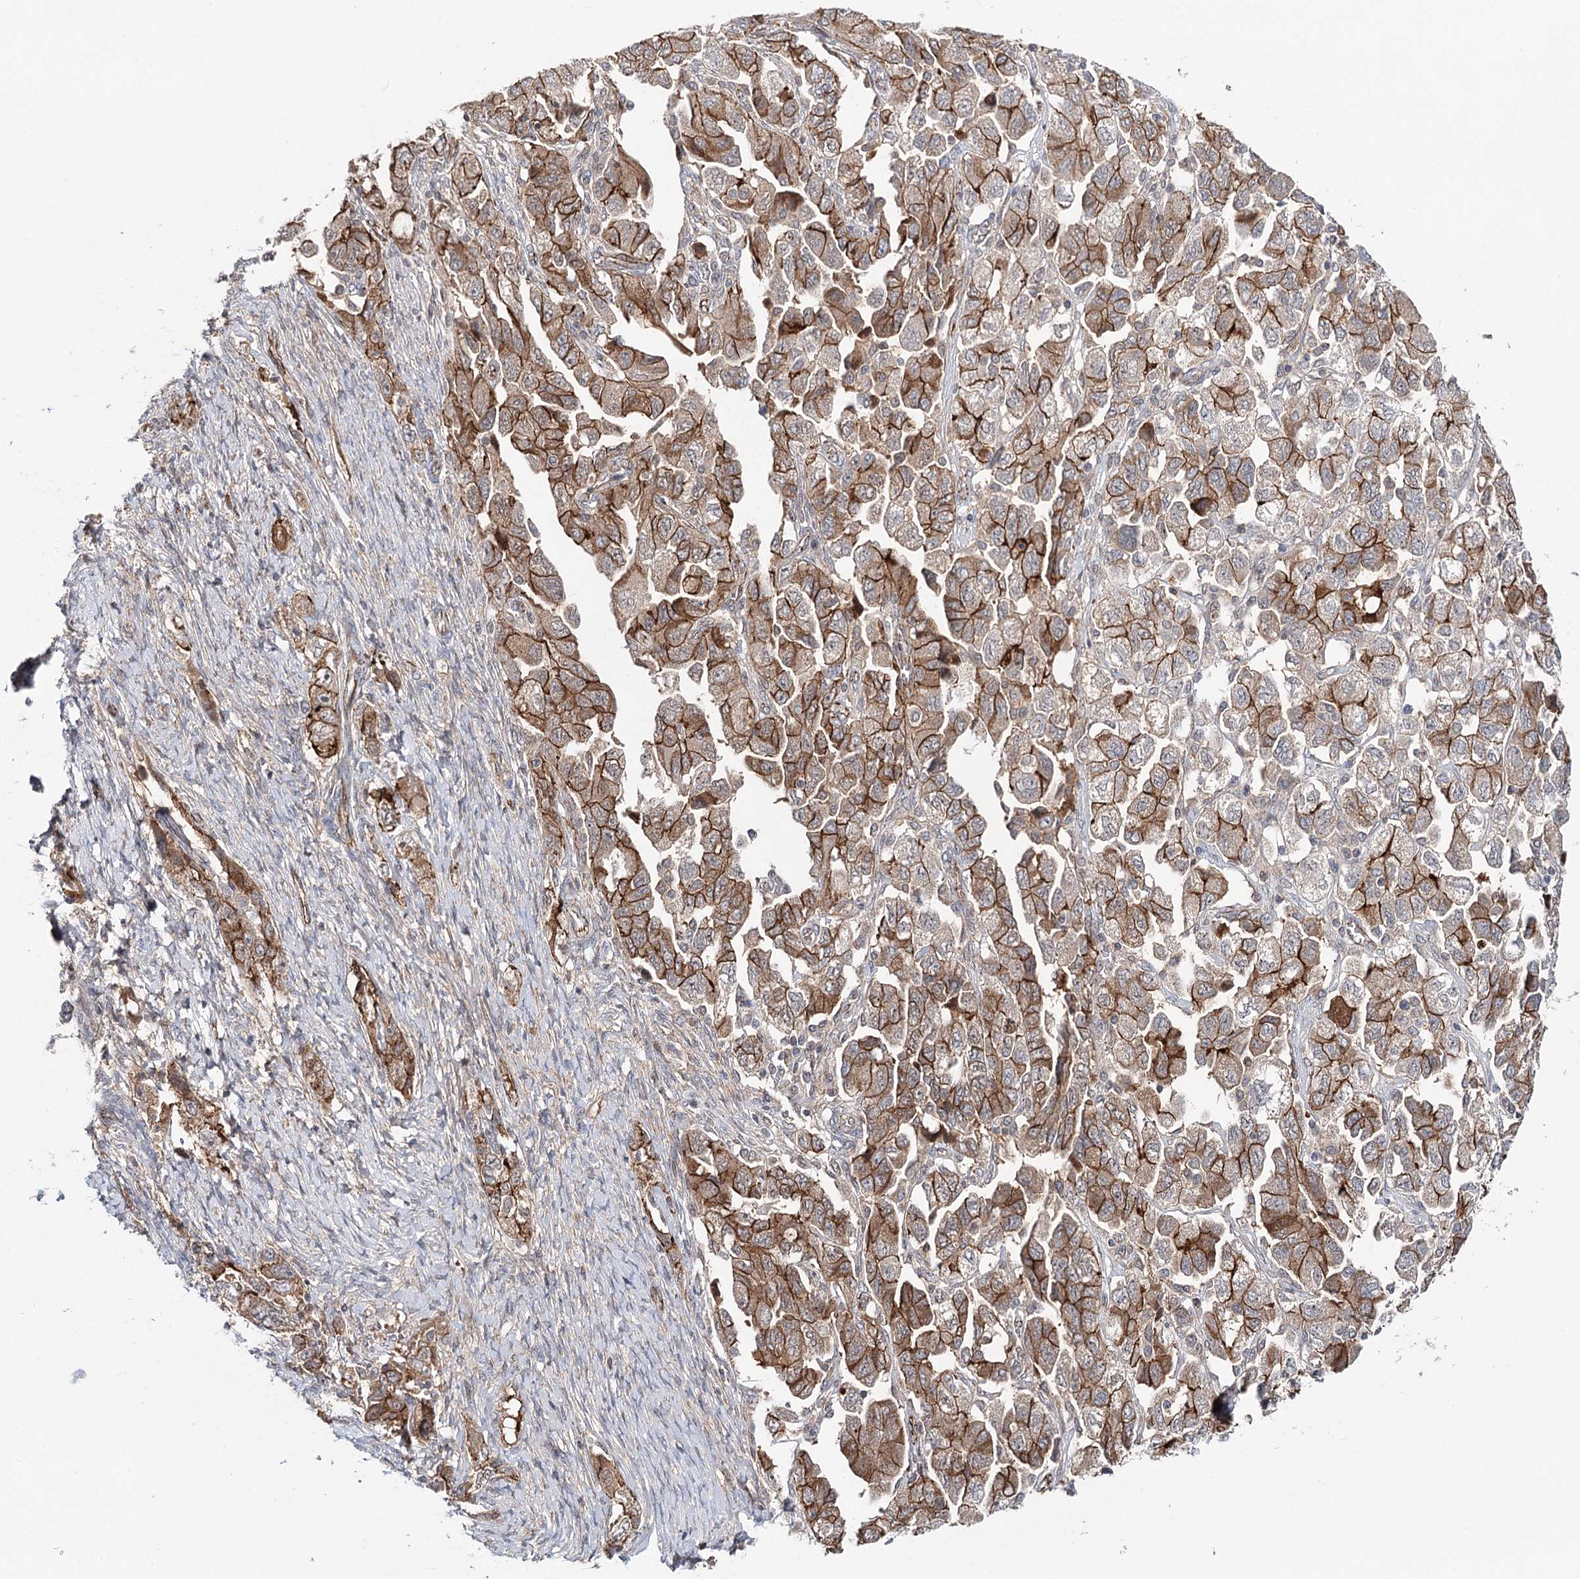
{"staining": {"intensity": "moderate", "quantity": ">75%", "location": "cytoplasmic/membranous"}, "tissue": "ovarian cancer", "cell_type": "Tumor cells", "image_type": "cancer", "snomed": [{"axis": "morphology", "description": "Carcinoma, NOS"}, {"axis": "morphology", "description": "Cystadenocarcinoma, serous, NOS"}, {"axis": "topography", "description": "Ovary"}], "caption": "Immunohistochemical staining of human ovarian carcinoma shows moderate cytoplasmic/membranous protein positivity in about >75% of tumor cells. The staining was performed using DAB (3,3'-diaminobenzidine) to visualize the protein expression in brown, while the nuclei were stained in blue with hematoxylin (Magnification: 20x).", "gene": "PKP4", "patient": {"sex": "female", "age": 69}}